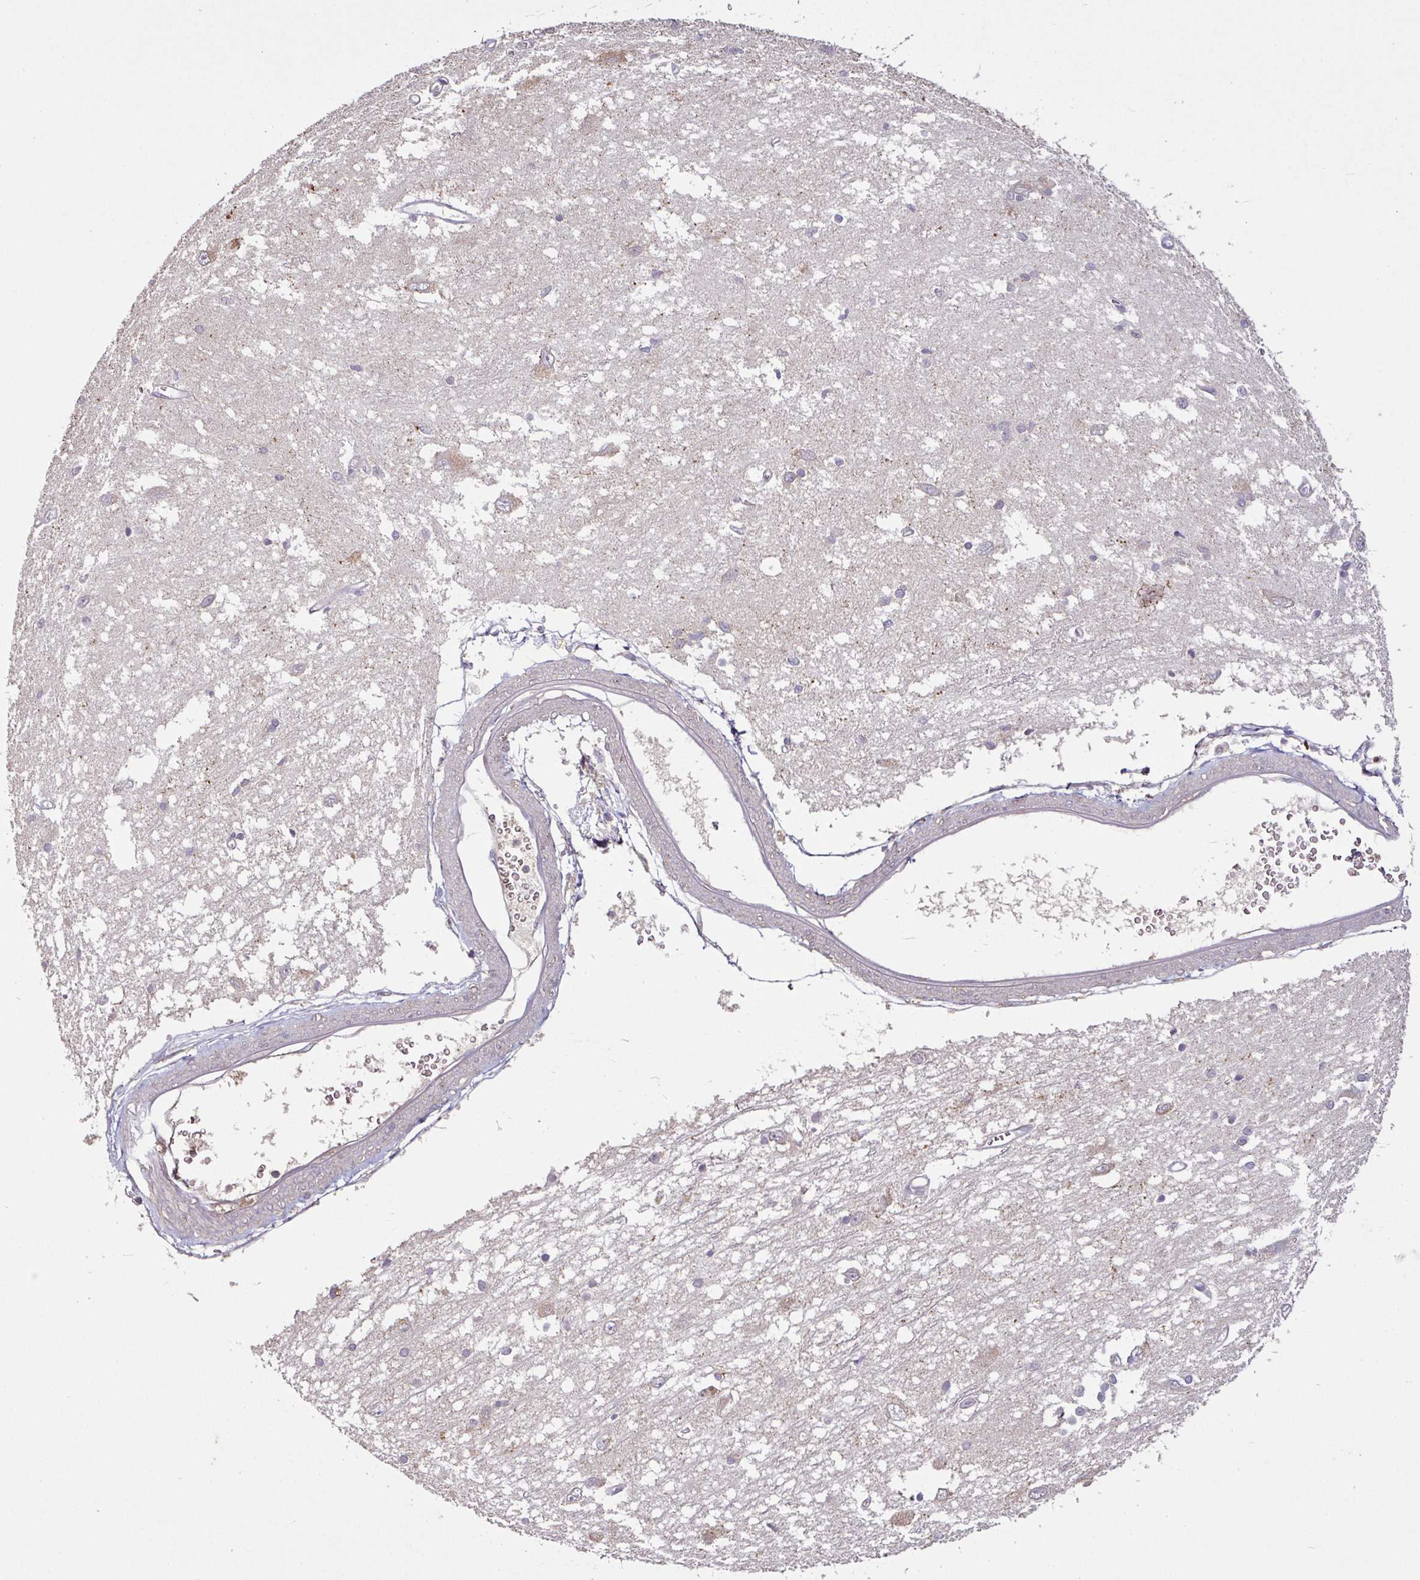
{"staining": {"intensity": "weak", "quantity": "<25%", "location": "cytoplasmic/membranous"}, "tissue": "caudate", "cell_type": "Glial cells", "image_type": "normal", "snomed": [{"axis": "morphology", "description": "Normal tissue, NOS"}, {"axis": "topography", "description": "Lateral ventricle wall"}], "caption": "Immunohistochemistry (IHC) of benign human caudate exhibits no positivity in glial cells.", "gene": "SPCS3", "patient": {"sex": "male", "age": 37}}